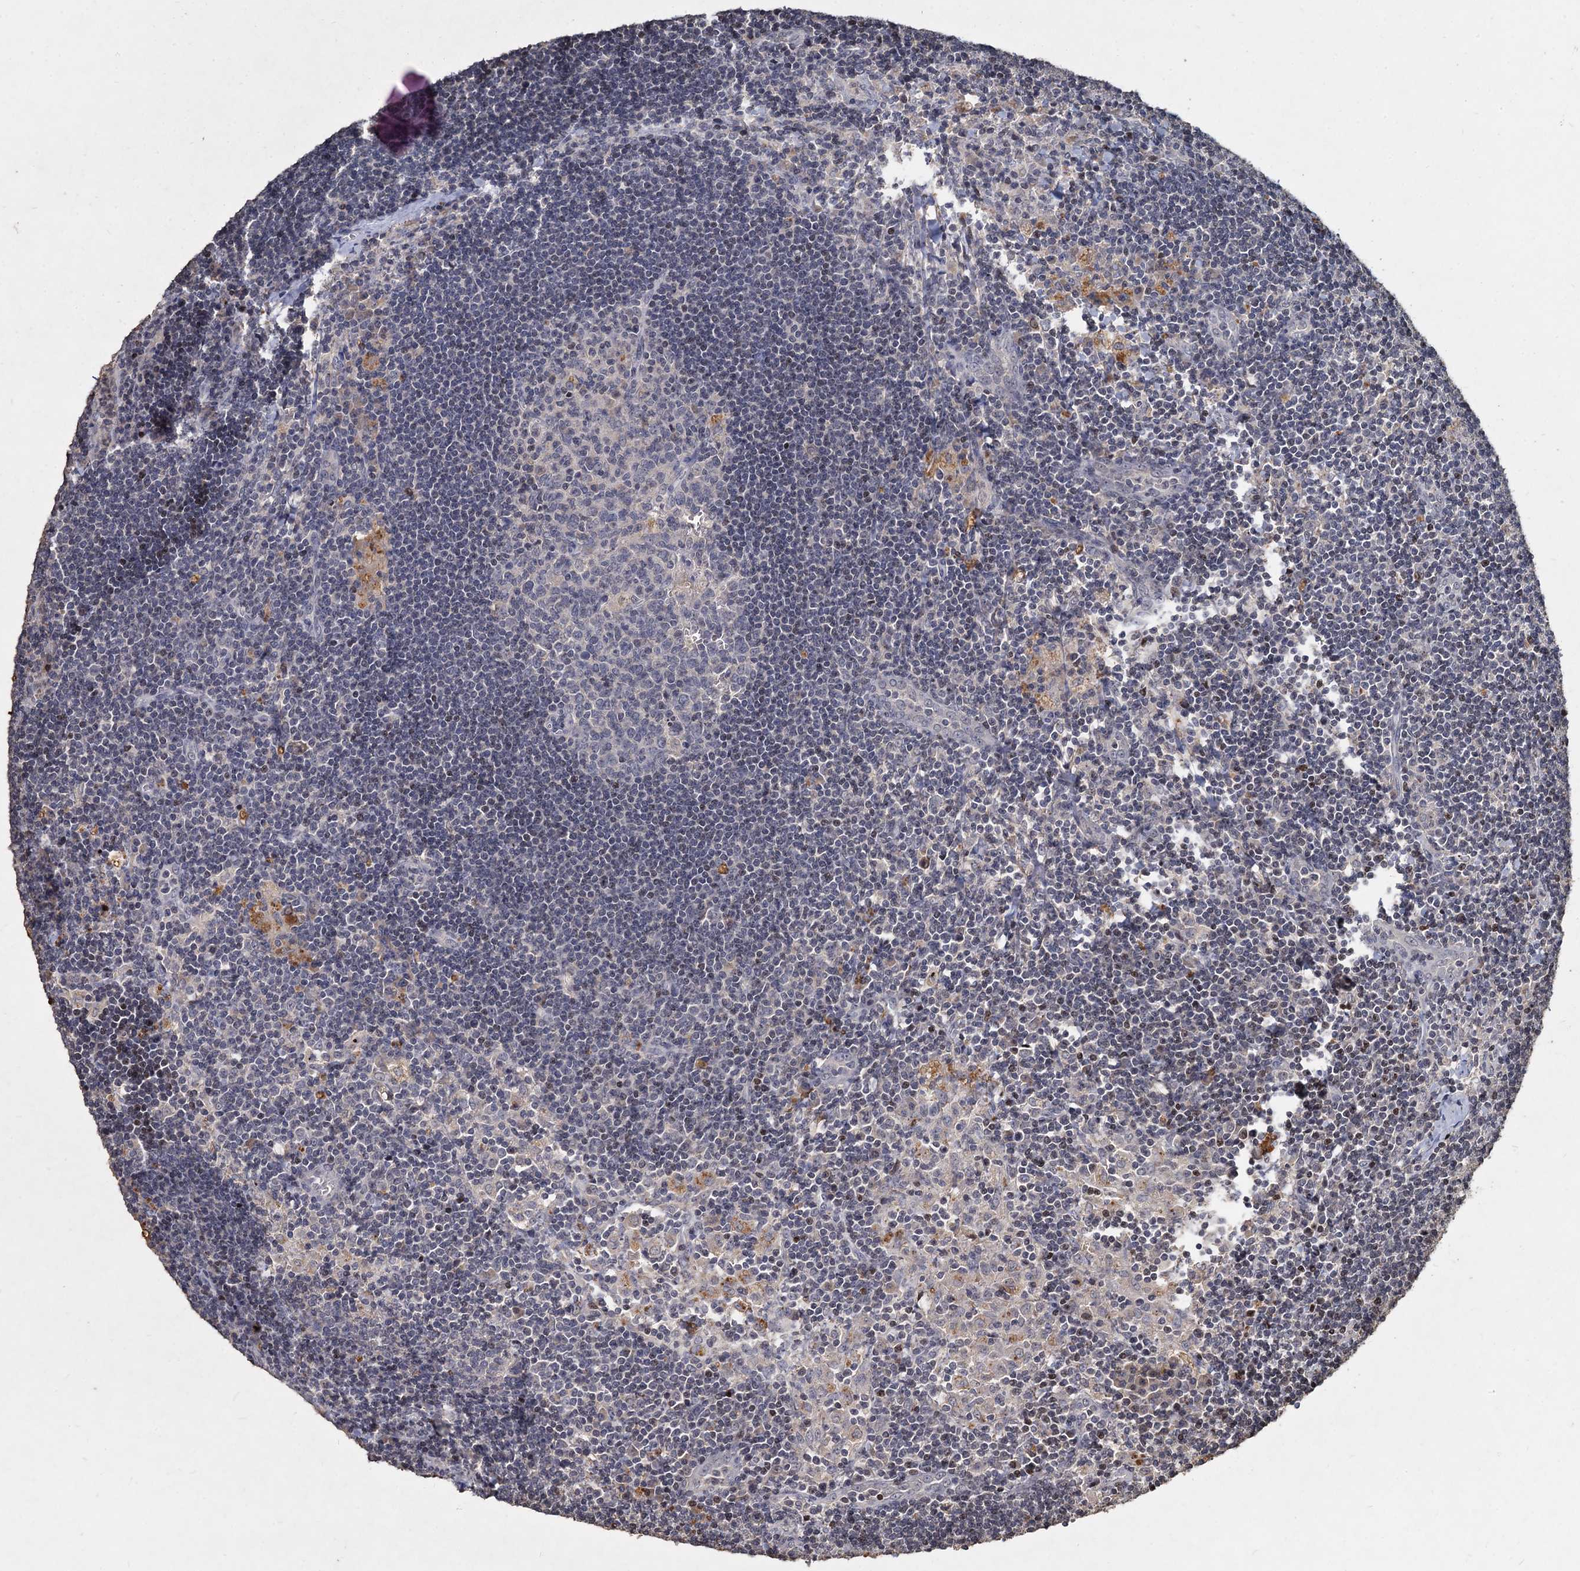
{"staining": {"intensity": "negative", "quantity": "none", "location": "none"}, "tissue": "lymph node", "cell_type": "Germinal center cells", "image_type": "normal", "snomed": [{"axis": "morphology", "description": "Normal tissue, NOS"}, {"axis": "topography", "description": "Lymph node"}], "caption": "Lymph node was stained to show a protein in brown. There is no significant expression in germinal center cells. (DAB IHC with hematoxylin counter stain).", "gene": "CCDC61", "patient": {"sex": "male", "age": 24}}